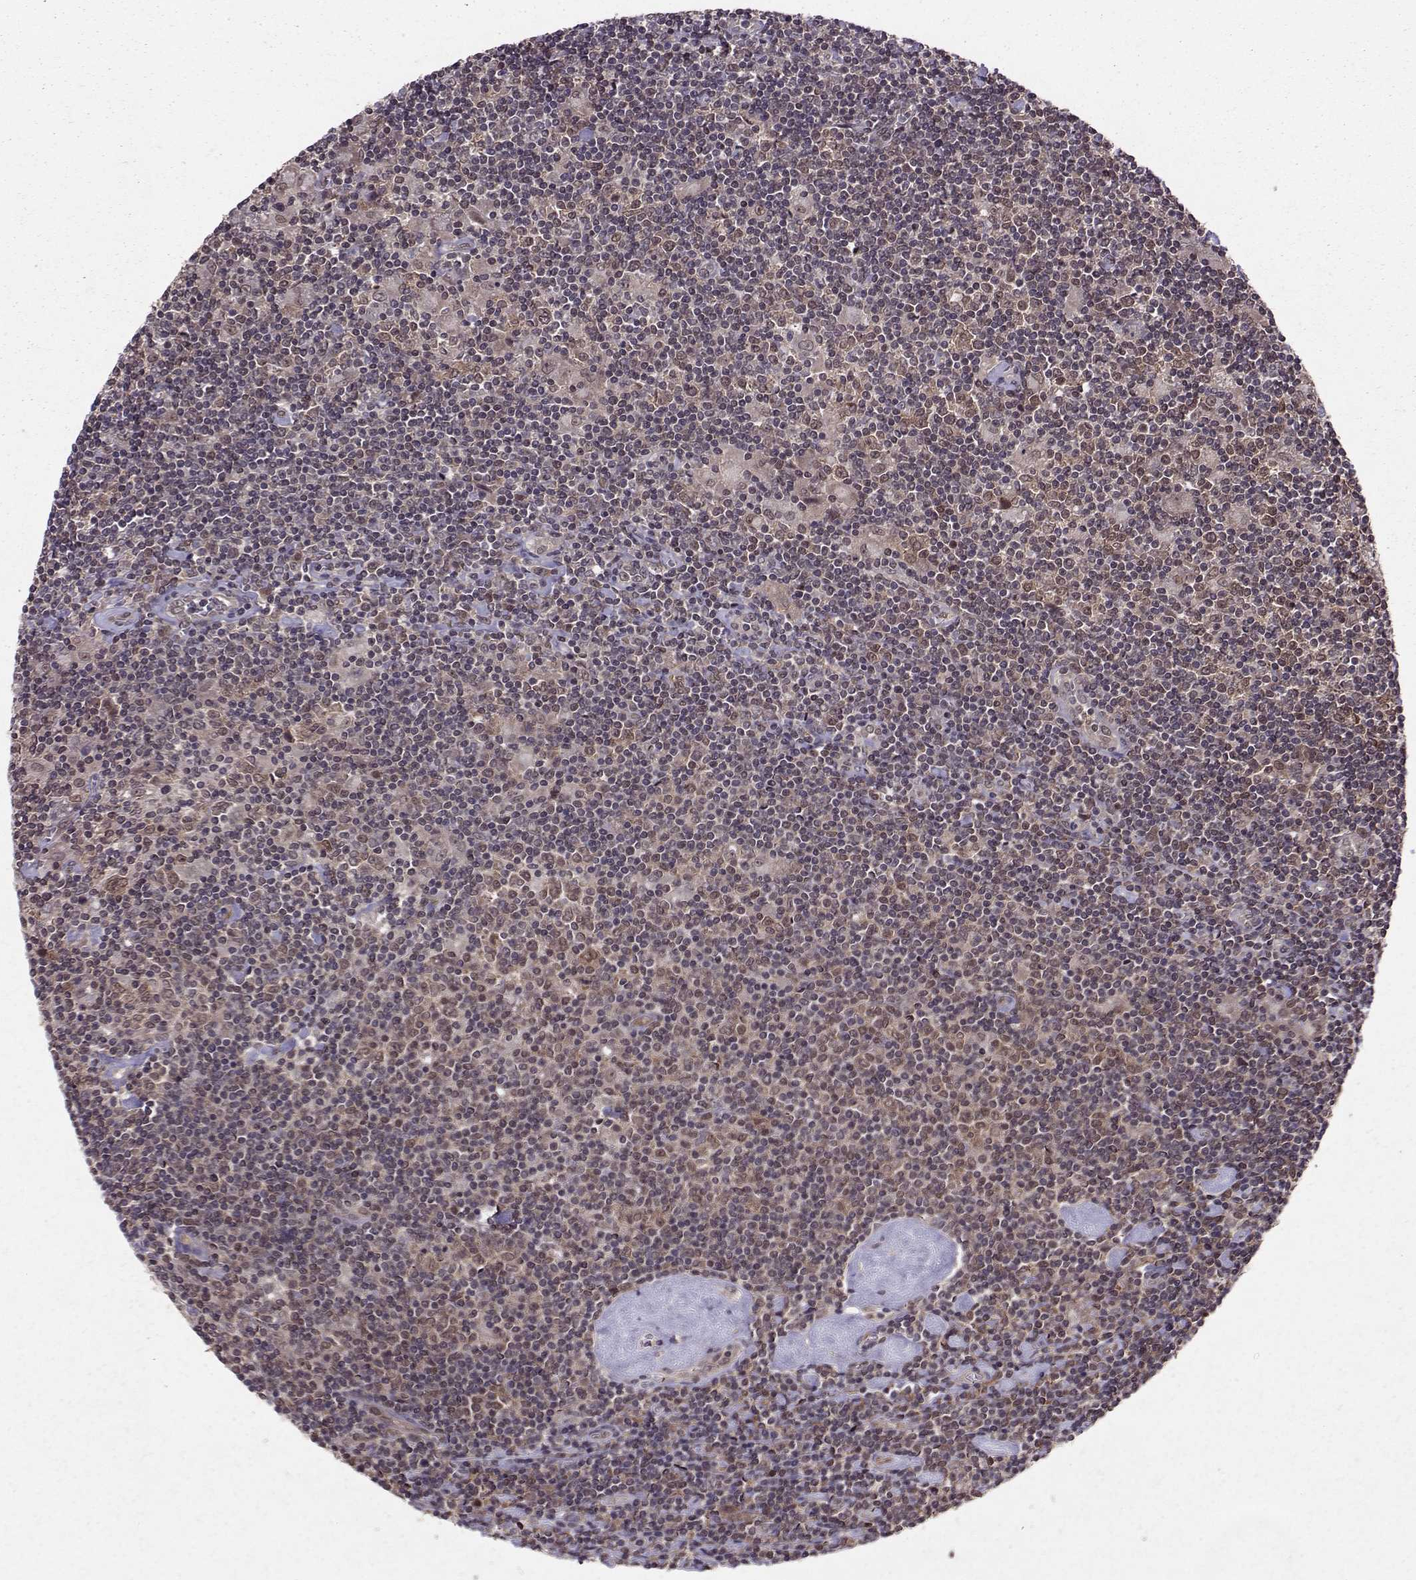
{"staining": {"intensity": "negative", "quantity": "none", "location": "none"}, "tissue": "lymphoma", "cell_type": "Tumor cells", "image_type": "cancer", "snomed": [{"axis": "morphology", "description": "Hodgkin's disease, NOS"}, {"axis": "topography", "description": "Lymph node"}], "caption": "The photomicrograph shows no significant positivity in tumor cells of Hodgkin's disease. (DAB immunohistochemistry (IHC), high magnification).", "gene": "PPP2R2A", "patient": {"sex": "male", "age": 40}}